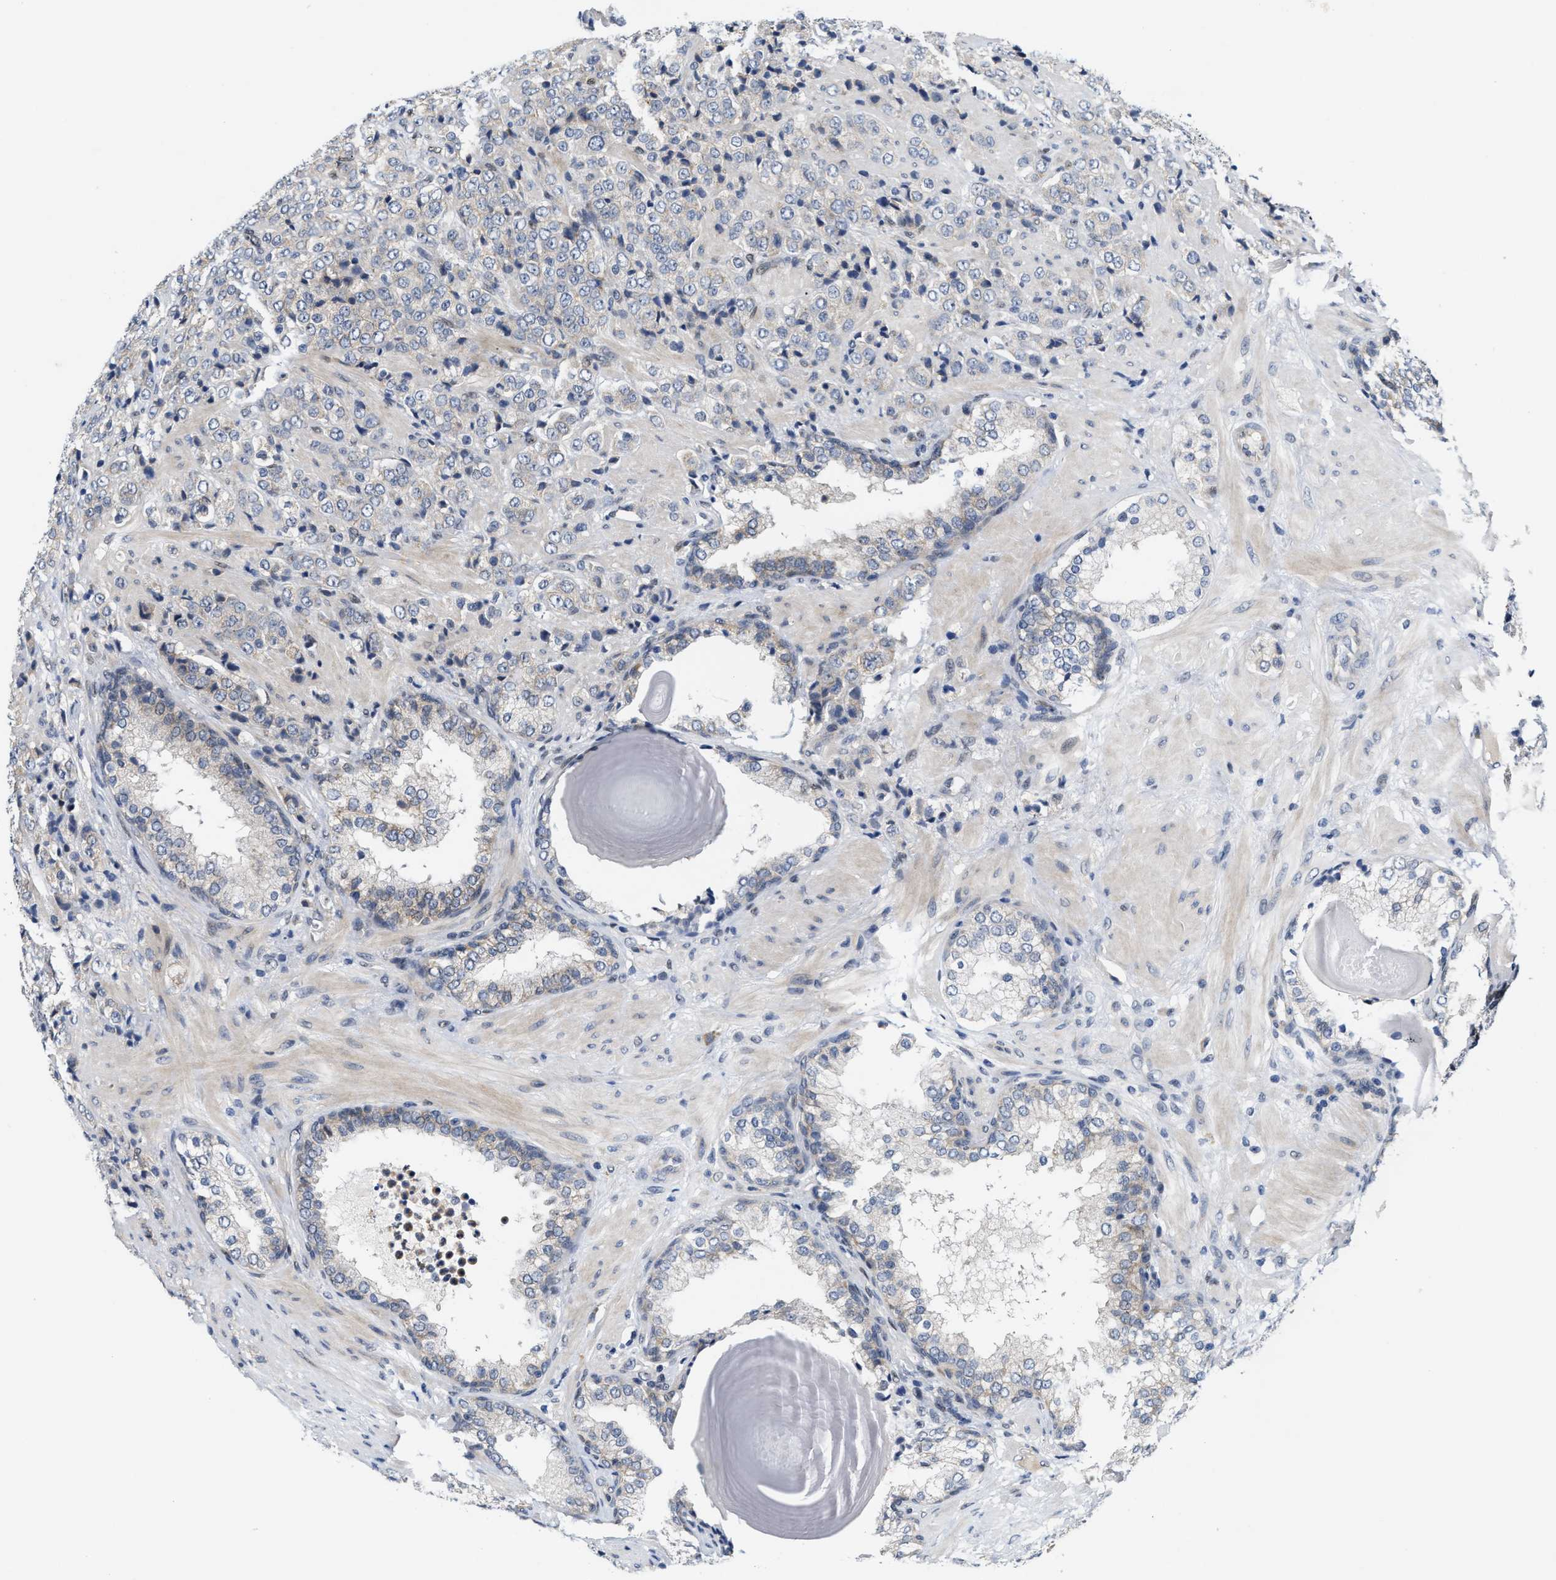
{"staining": {"intensity": "negative", "quantity": "none", "location": "none"}, "tissue": "prostate cancer", "cell_type": "Tumor cells", "image_type": "cancer", "snomed": [{"axis": "morphology", "description": "Adenocarcinoma, Medium grade"}, {"axis": "topography", "description": "Prostate"}], "caption": "Medium-grade adenocarcinoma (prostate) was stained to show a protein in brown. There is no significant expression in tumor cells.", "gene": "TCF4", "patient": {"sex": "male", "age": 70}}